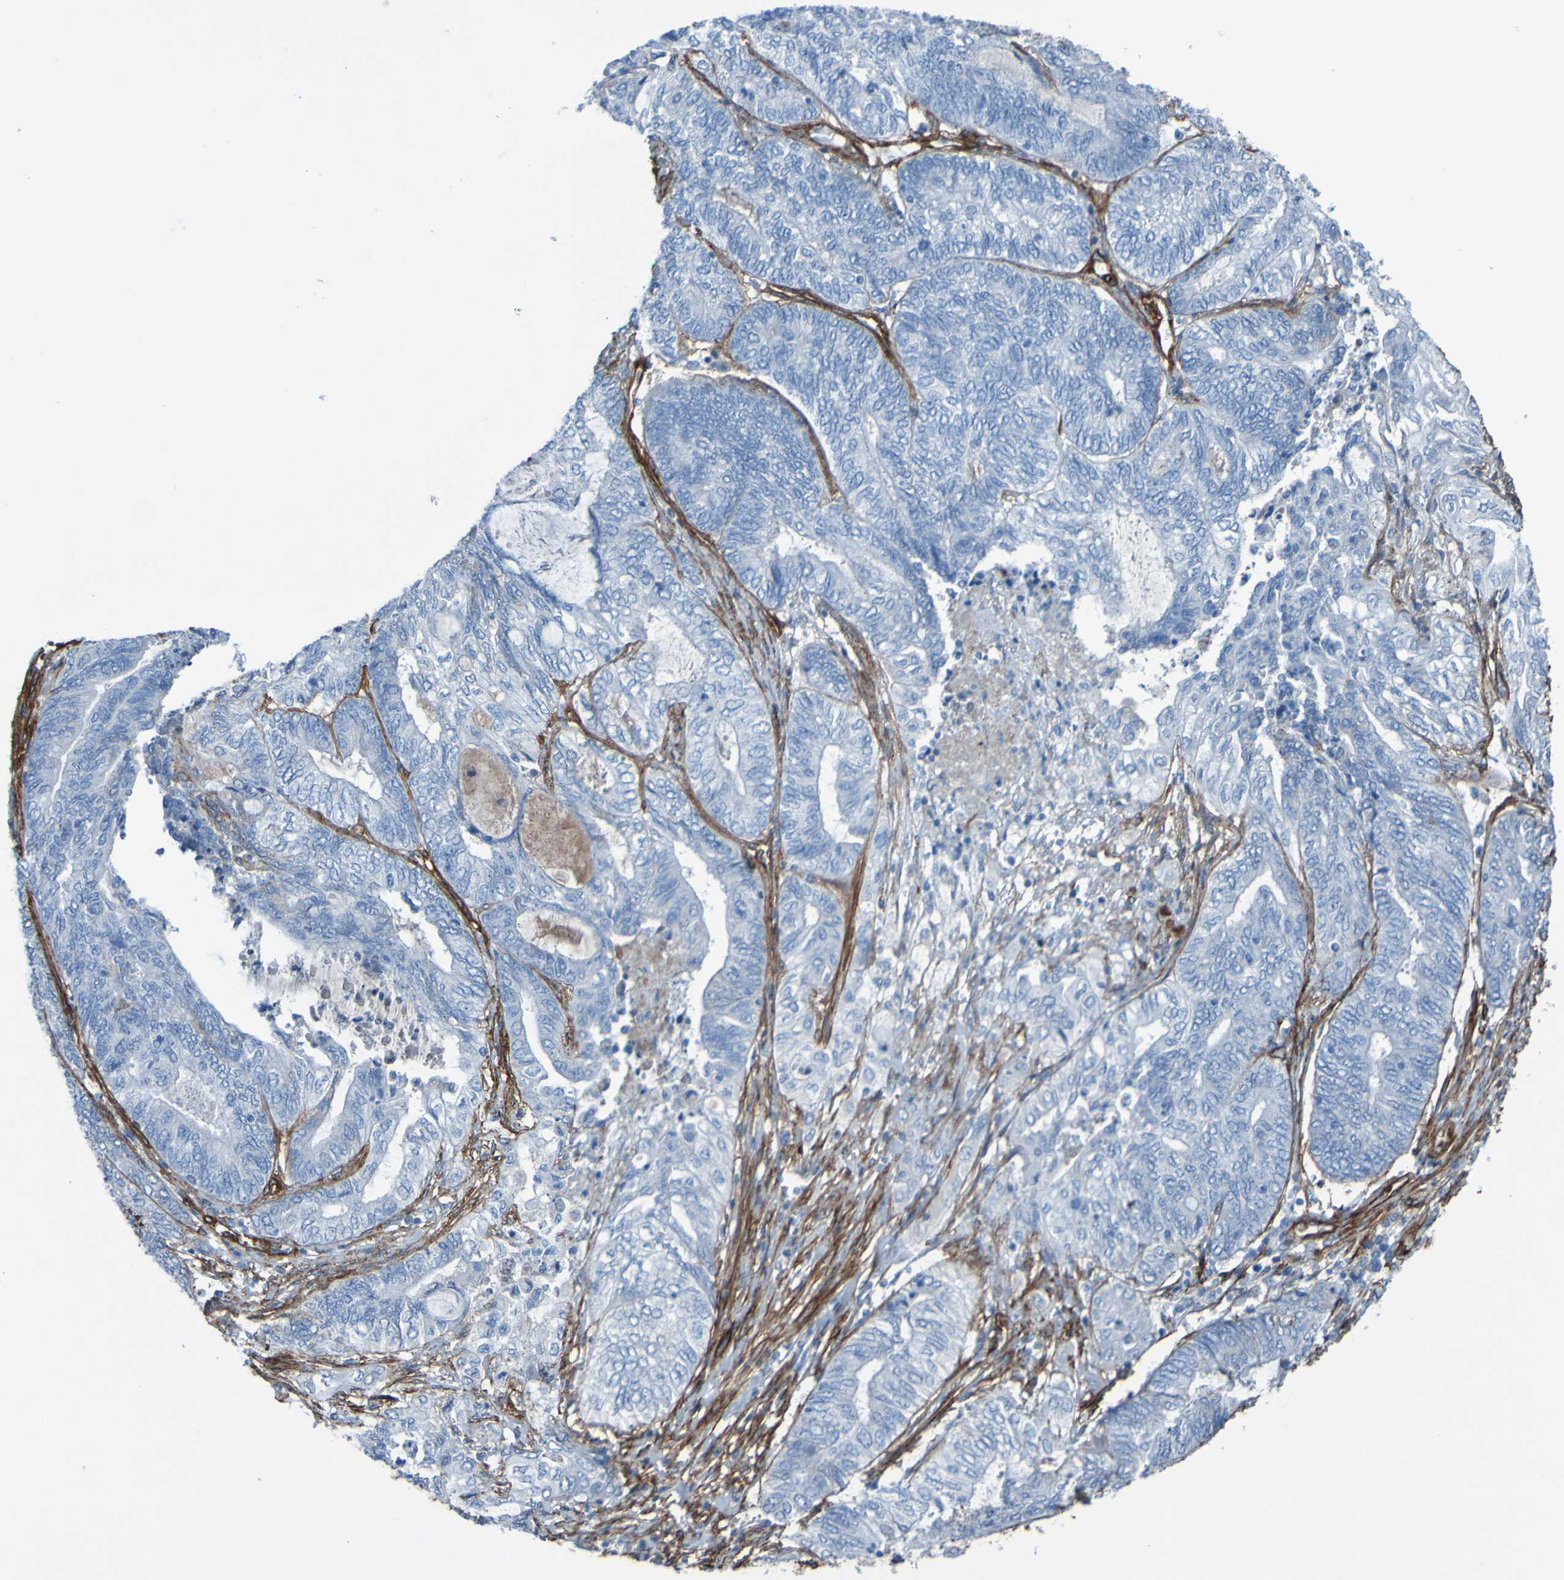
{"staining": {"intensity": "negative", "quantity": "none", "location": "none"}, "tissue": "endometrial cancer", "cell_type": "Tumor cells", "image_type": "cancer", "snomed": [{"axis": "morphology", "description": "Adenocarcinoma, NOS"}, {"axis": "topography", "description": "Uterus"}, {"axis": "topography", "description": "Endometrium"}], "caption": "Tumor cells are negative for protein expression in human adenocarcinoma (endometrial).", "gene": "COL4A2", "patient": {"sex": "female", "age": 70}}